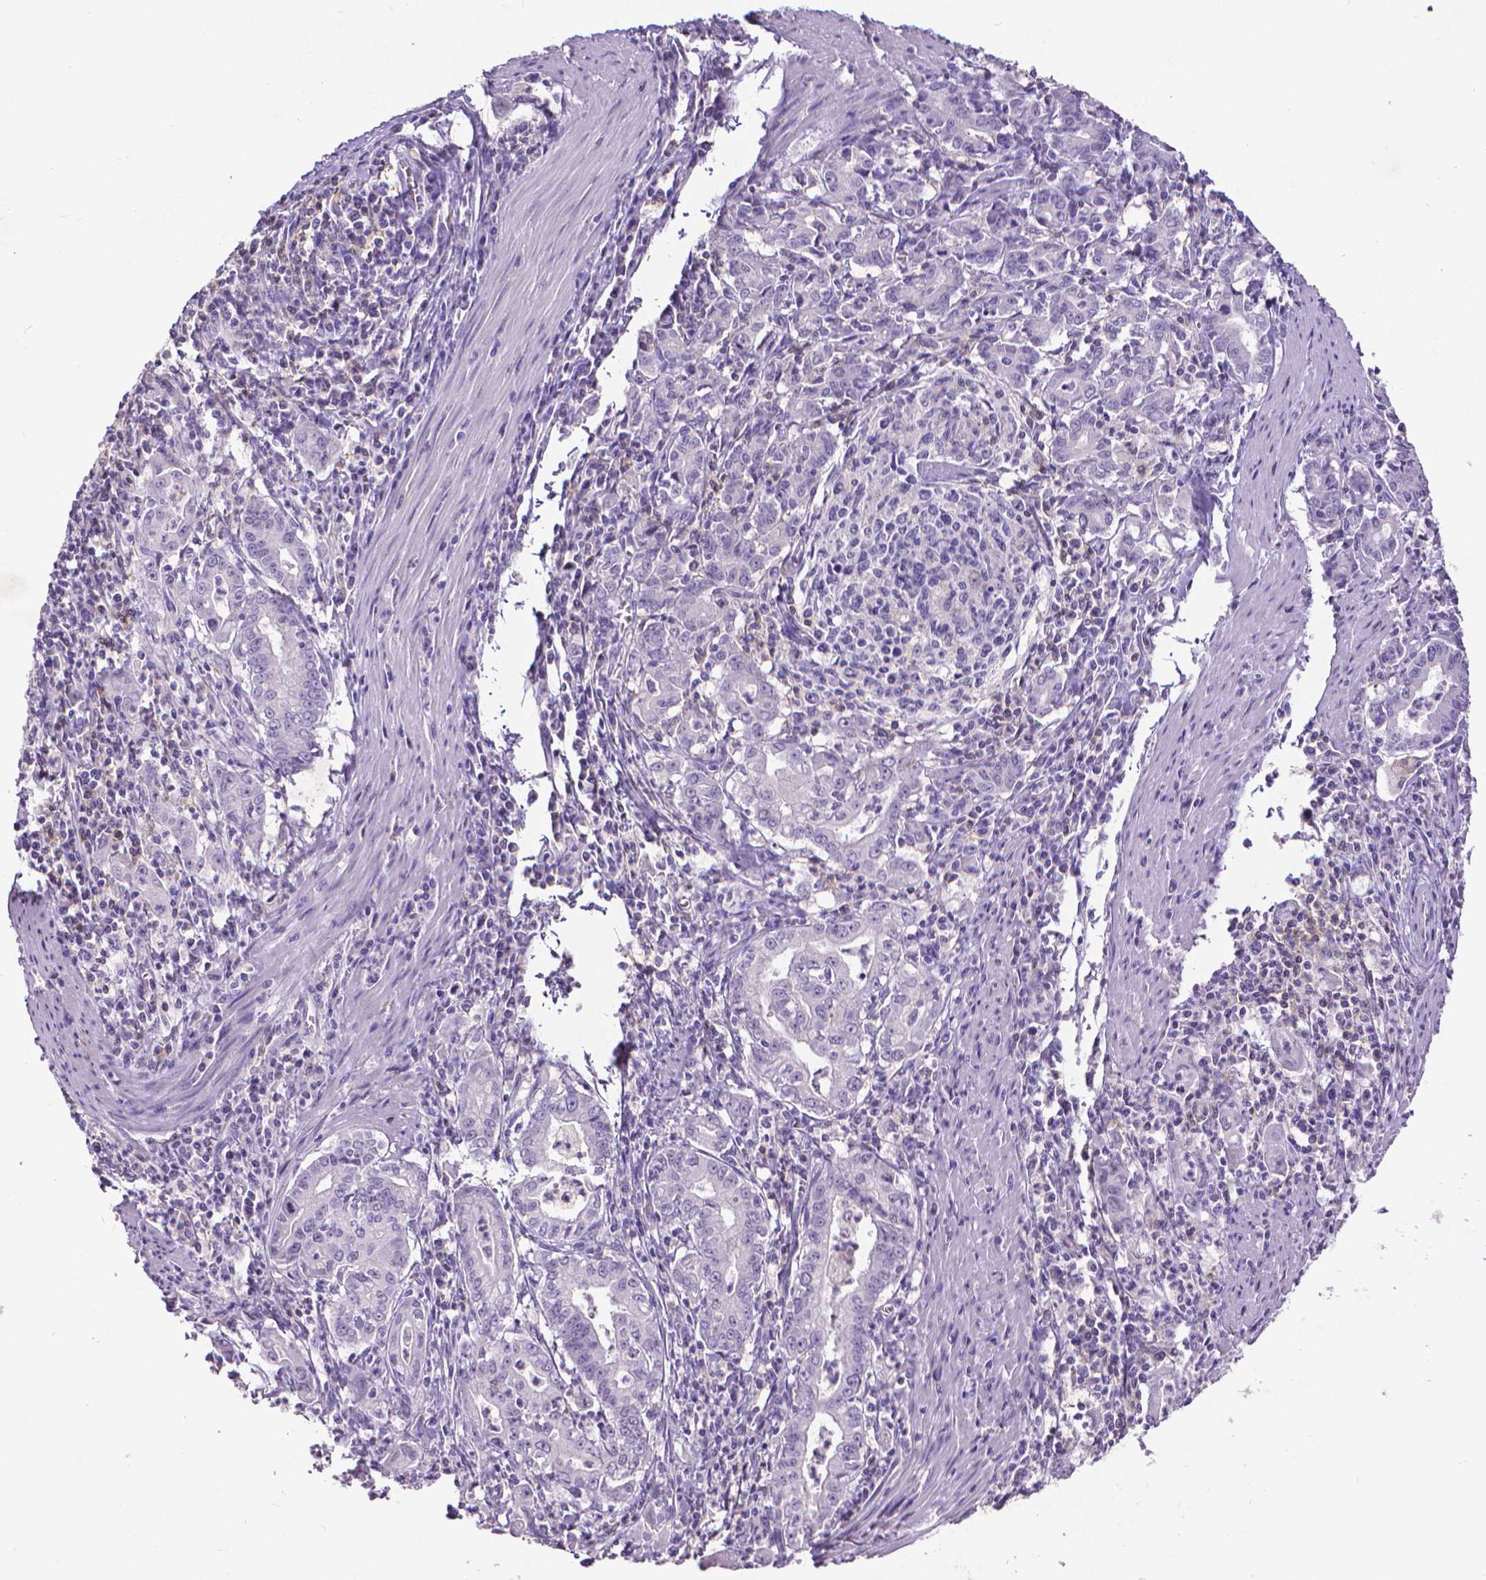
{"staining": {"intensity": "negative", "quantity": "none", "location": "none"}, "tissue": "stomach cancer", "cell_type": "Tumor cells", "image_type": "cancer", "snomed": [{"axis": "morphology", "description": "Adenocarcinoma, NOS"}, {"axis": "topography", "description": "Stomach, upper"}], "caption": "This is an immunohistochemistry (IHC) photomicrograph of human adenocarcinoma (stomach). There is no expression in tumor cells.", "gene": "CD4", "patient": {"sex": "female", "age": 79}}